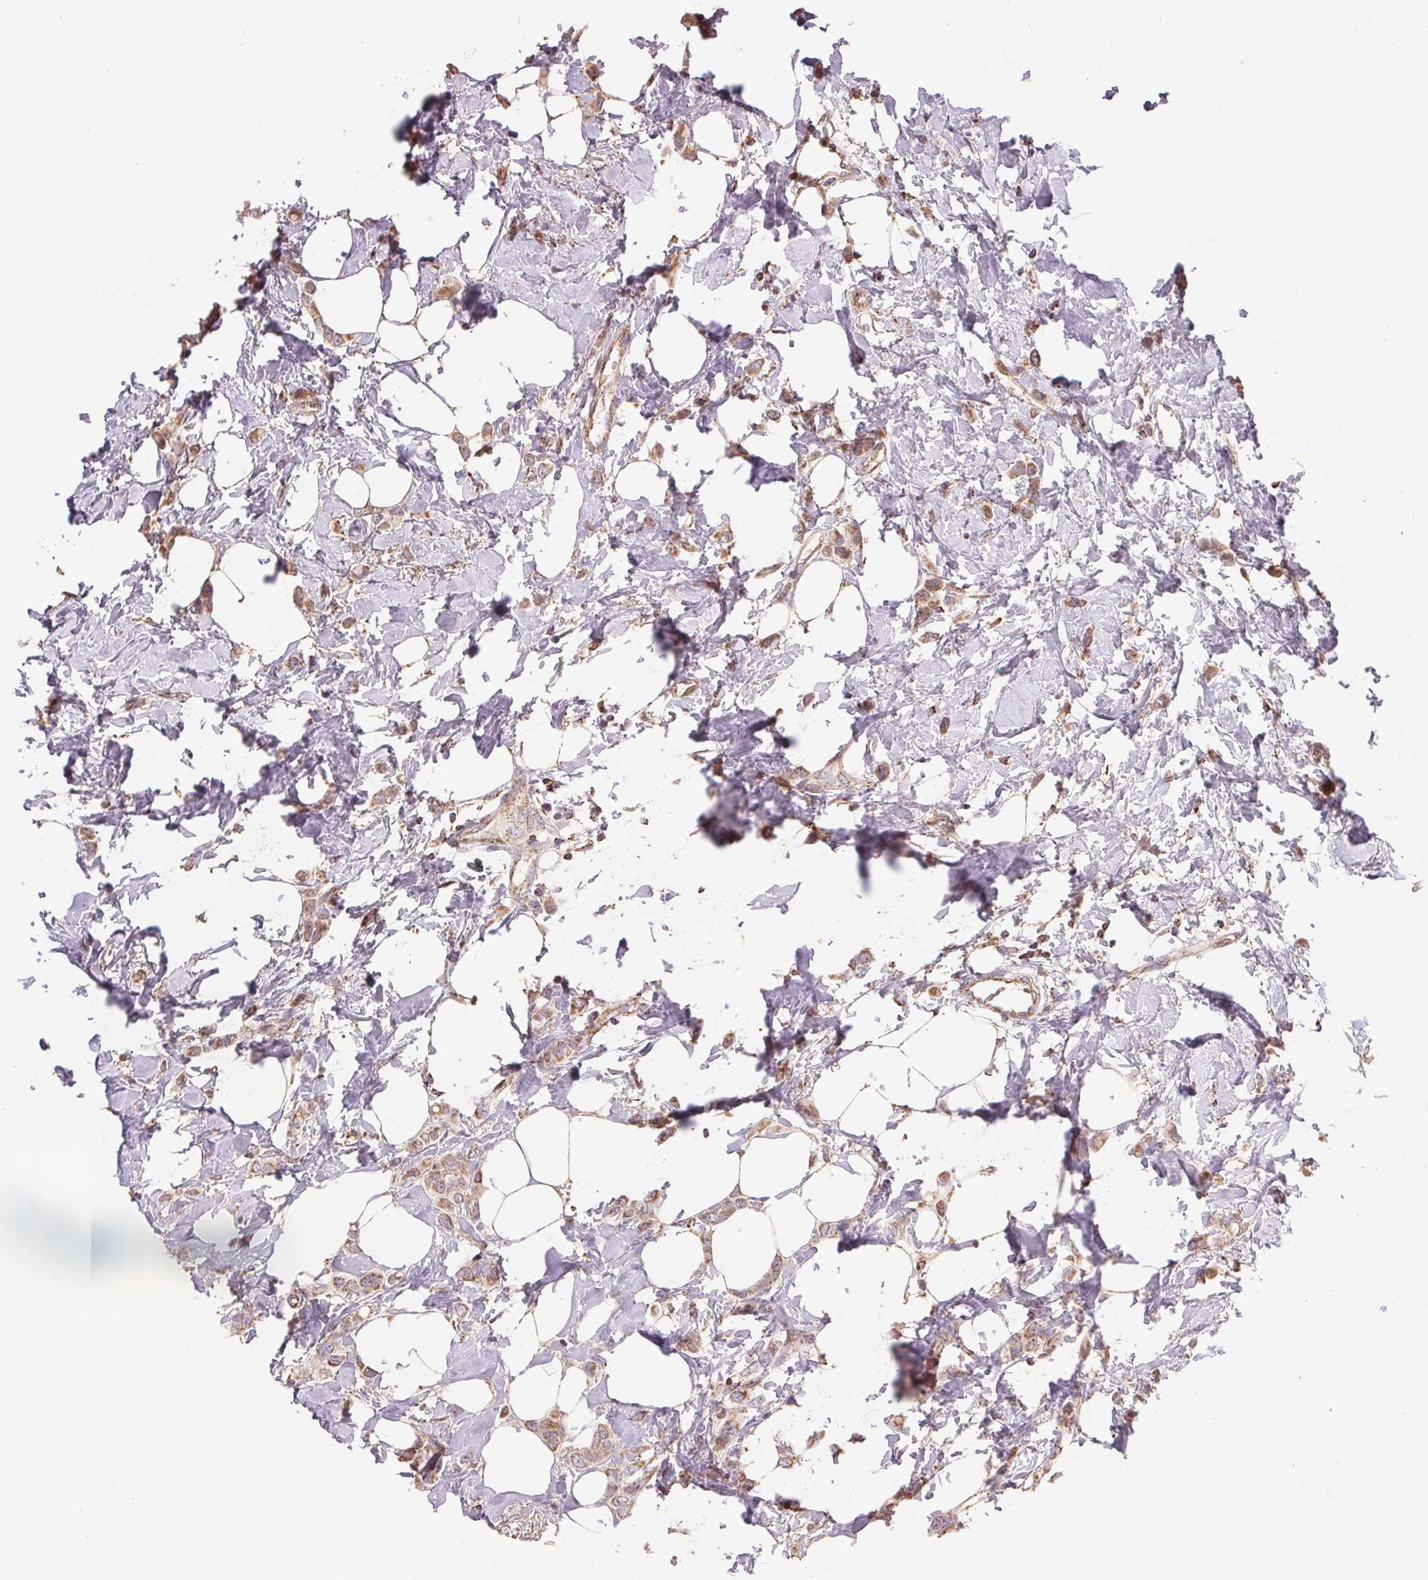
{"staining": {"intensity": "moderate", "quantity": ">75%", "location": "cytoplasmic/membranous"}, "tissue": "breast cancer", "cell_type": "Tumor cells", "image_type": "cancer", "snomed": [{"axis": "morphology", "description": "Lobular carcinoma"}, {"axis": "topography", "description": "Breast"}], "caption": "A histopathology image of human lobular carcinoma (breast) stained for a protein shows moderate cytoplasmic/membranous brown staining in tumor cells.", "gene": "DGUOK", "patient": {"sex": "female", "age": 66}}